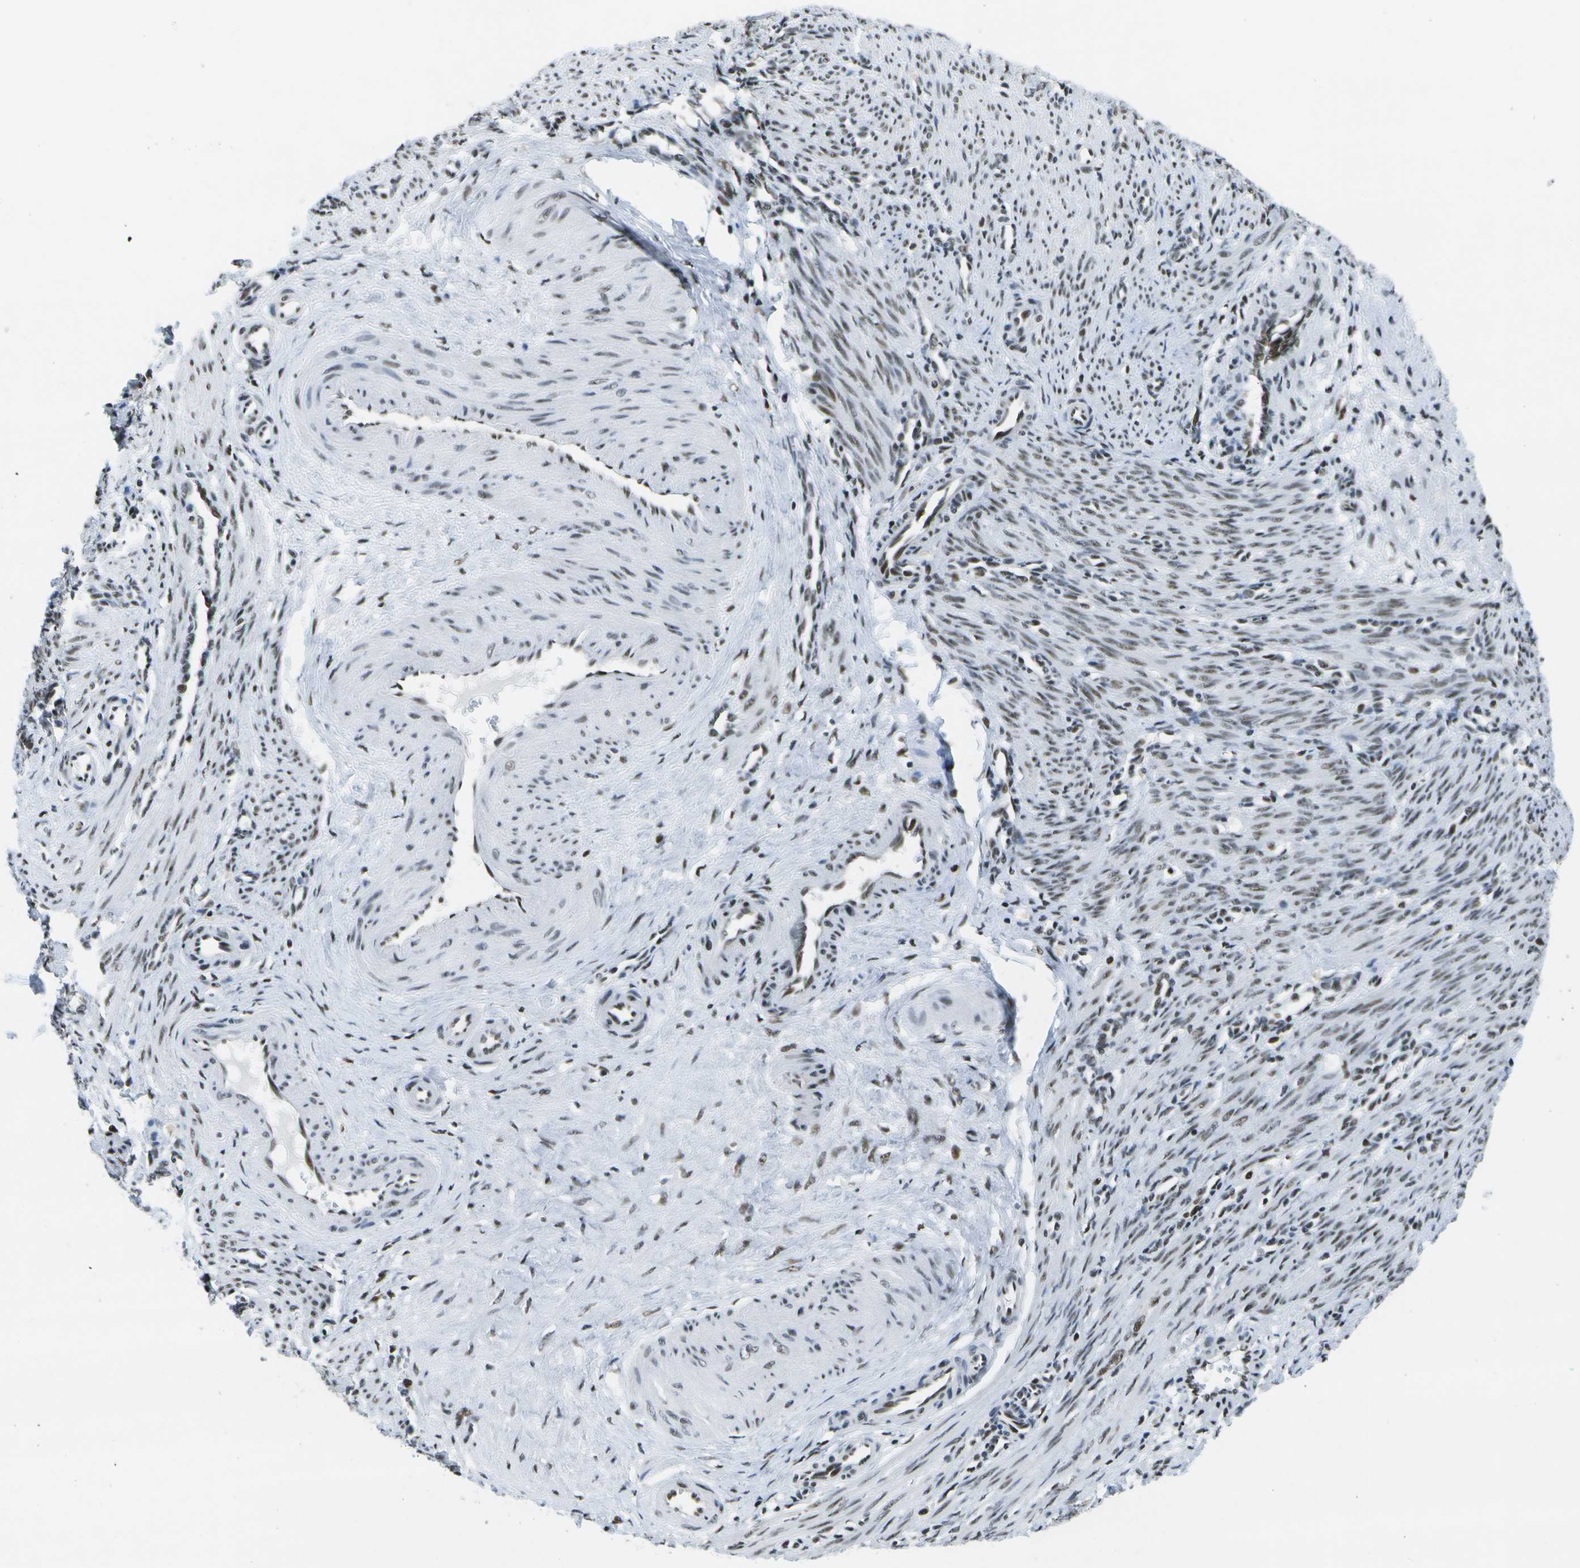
{"staining": {"intensity": "moderate", "quantity": "25%-75%", "location": "nuclear"}, "tissue": "smooth muscle", "cell_type": "Smooth muscle cells", "image_type": "normal", "snomed": [{"axis": "morphology", "description": "Normal tissue, NOS"}, {"axis": "topography", "description": "Endometrium"}], "caption": "Protein staining of unremarkable smooth muscle exhibits moderate nuclear staining in about 25%-75% of smooth muscle cells. (Brightfield microscopy of DAB IHC at high magnification).", "gene": "NSRP1", "patient": {"sex": "female", "age": 33}}